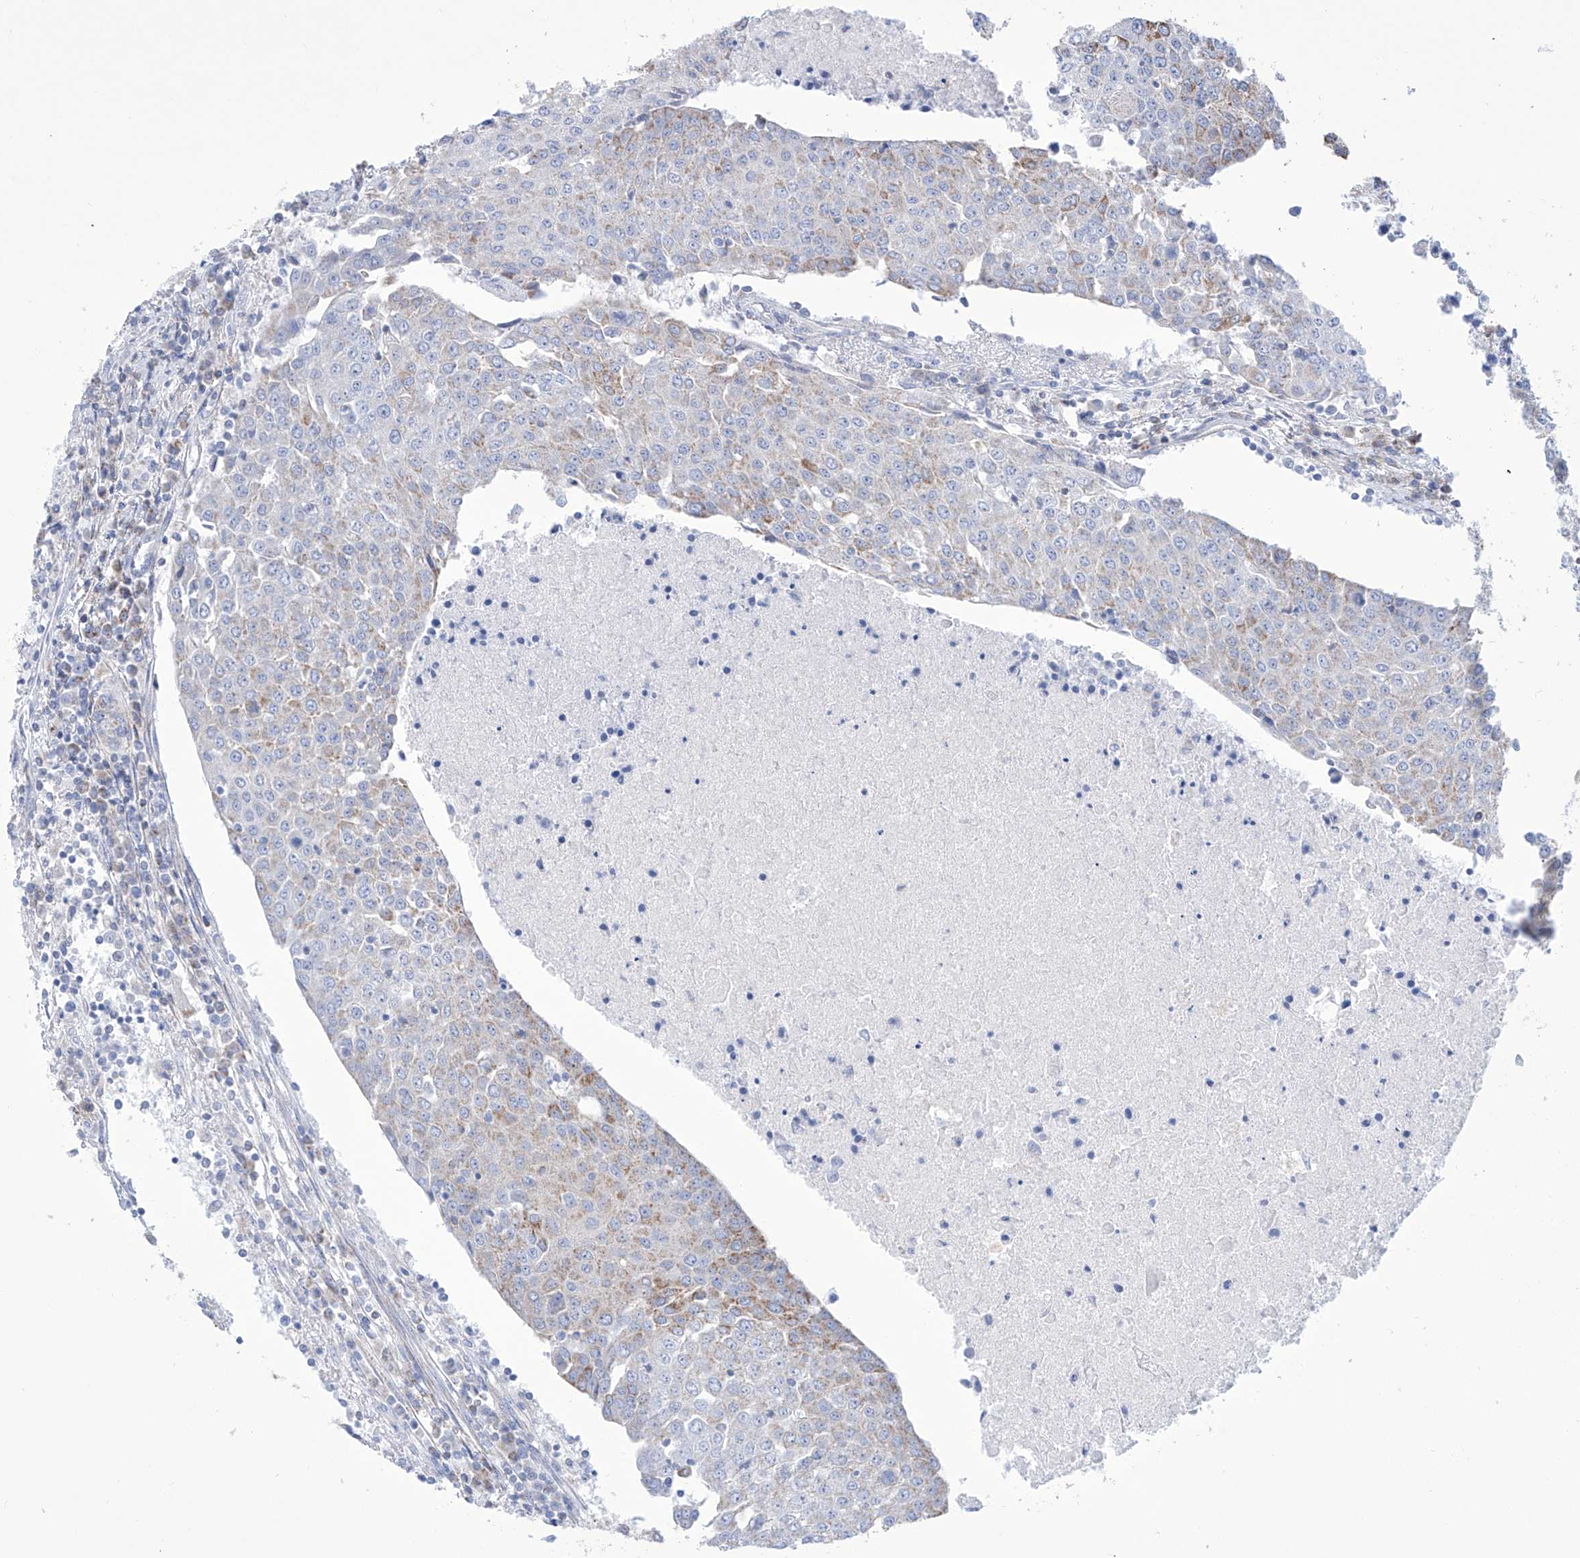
{"staining": {"intensity": "weak", "quantity": "<25%", "location": "cytoplasmic/membranous"}, "tissue": "urothelial cancer", "cell_type": "Tumor cells", "image_type": "cancer", "snomed": [{"axis": "morphology", "description": "Urothelial carcinoma, High grade"}, {"axis": "topography", "description": "Urinary bladder"}], "caption": "An IHC photomicrograph of urothelial cancer is shown. There is no staining in tumor cells of urothelial cancer.", "gene": "ALDH6A1", "patient": {"sex": "female", "age": 85}}